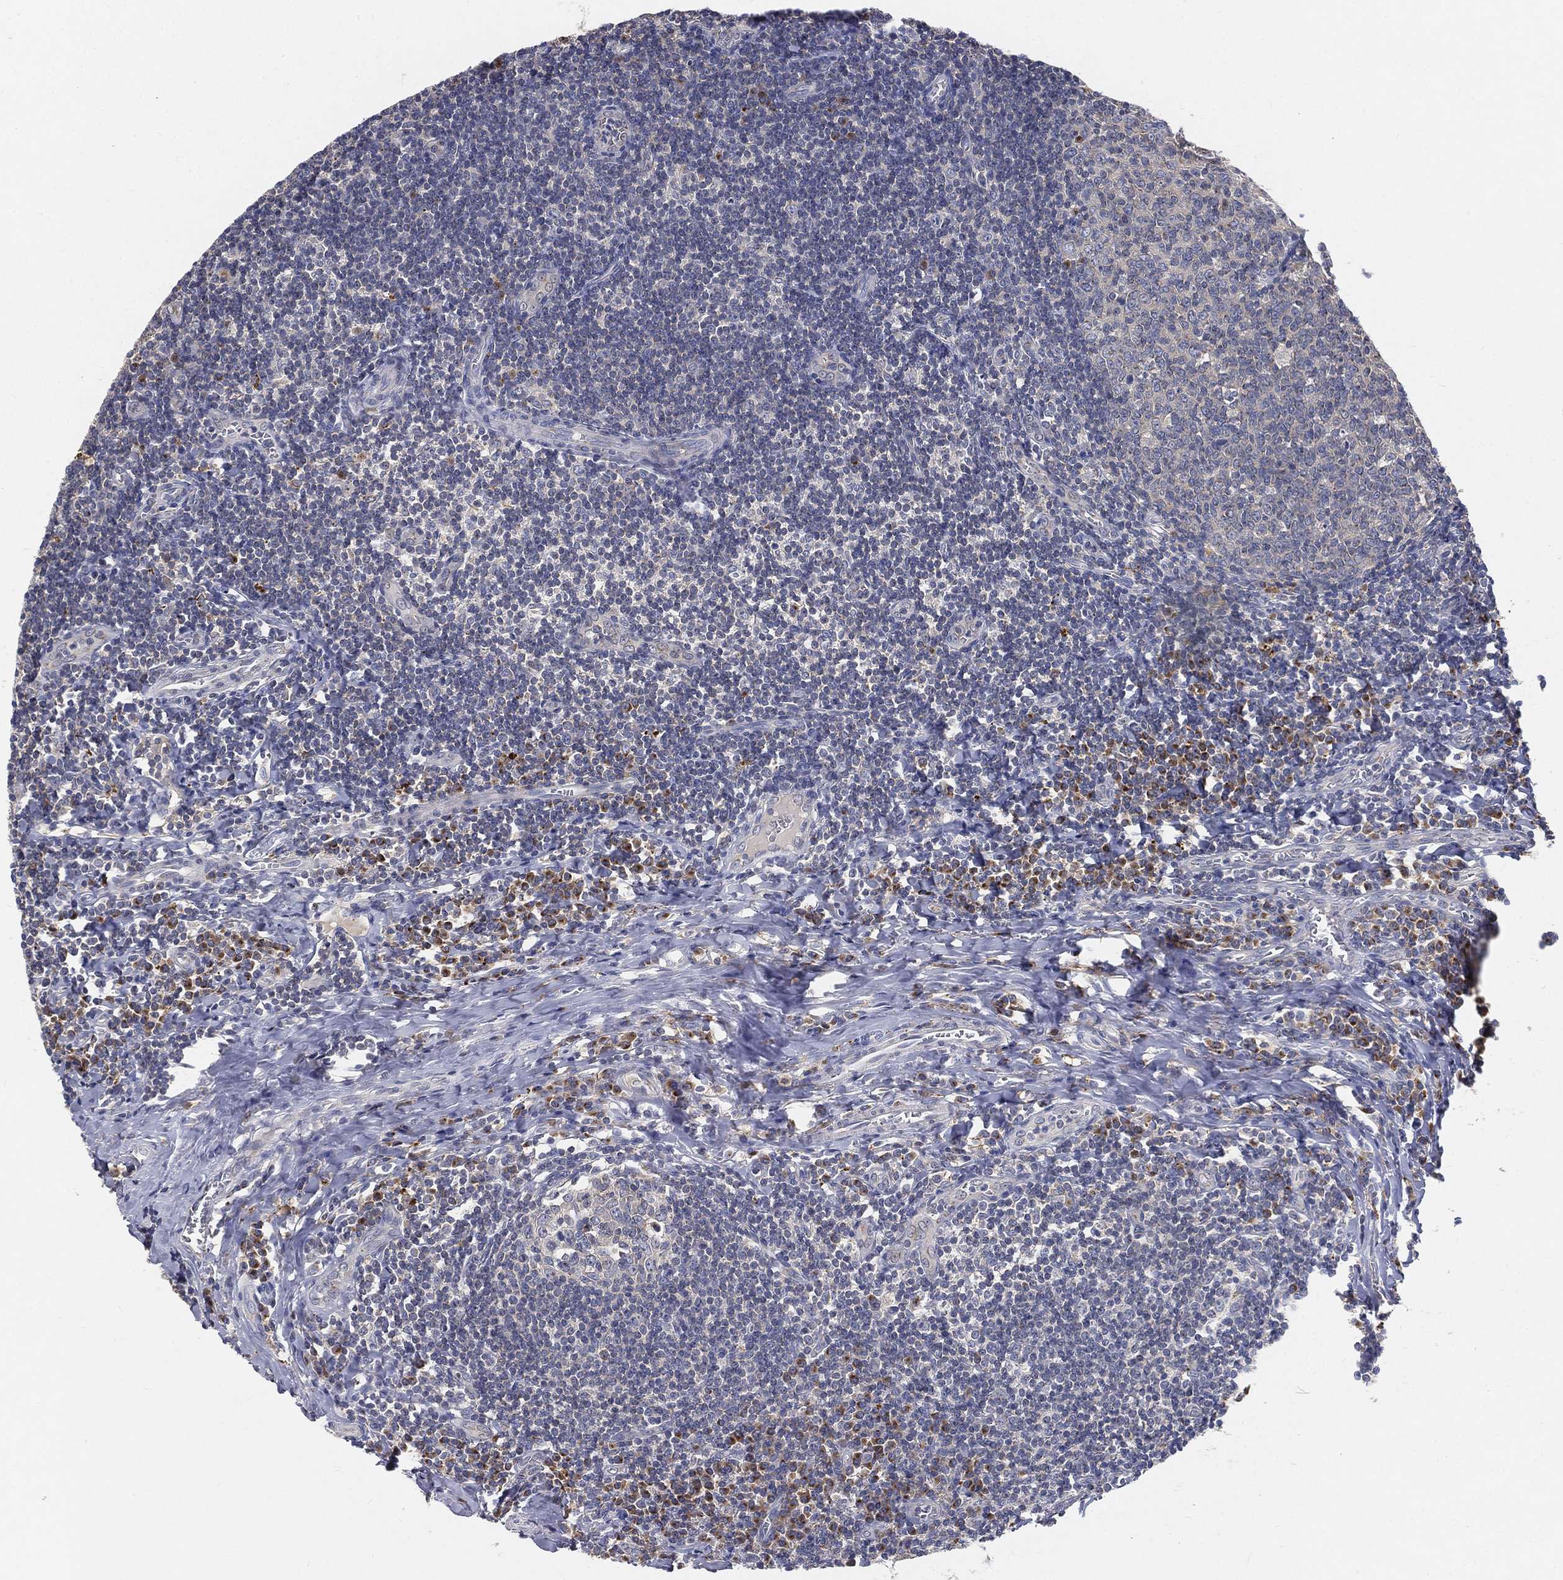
{"staining": {"intensity": "strong", "quantity": "<25%", "location": "cytoplasmic/membranous"}, "tissue": "tonsil", "cell_type": "Germinal center cells", "image_type": "normal", "snomed": [{"axis": "morphology", "description": "Normal tissue, NOS"}, {"axis": "morphology", "description": "Inflammation, NOS"}, {"axis": "topography", "description": "Tonsil"}], "caption": "IHC image of normal tonsil stained for a protein (brown), which exhibits medium levels of strong cytoplasmic/membranous staining in approximately <25% of germinal center cells.", "gene": "CTSL", "patient": {"sex": "female", "age": 31}}